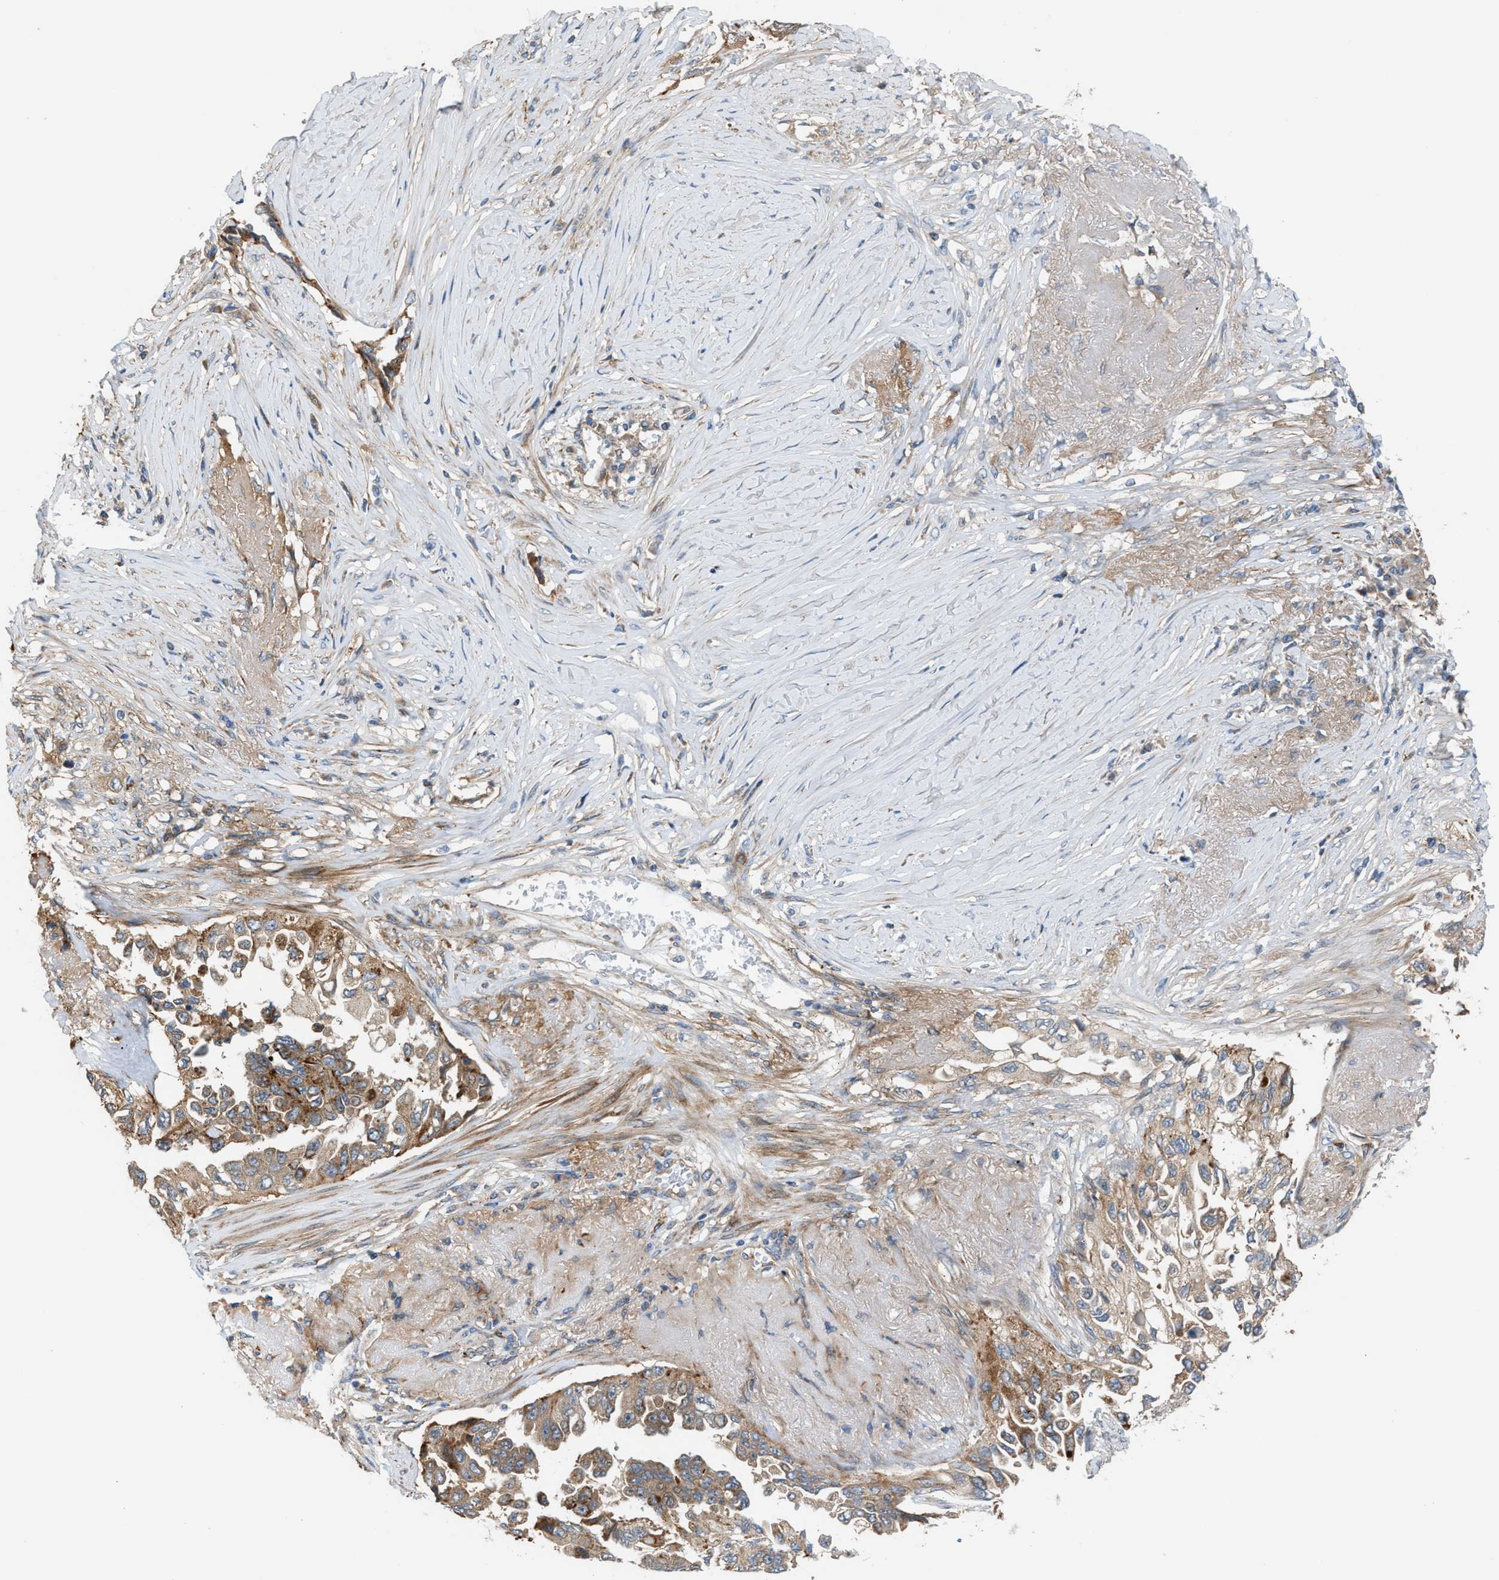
{"staining": {"intensity": "moderate", "quantity": ">75%", "location": "cytoplasmic/membranous"}, "tissue": "lung cancer", "cell_type": "Tumor cells", "image_type": "cancer", "snomed": [{"axis": "morphology", "description": "Adenocarcinoma, NOS"}, {"axis": "topography", "description": "Lung"}], "caption": "Protein expression analysis of adenocarcinoma (lung) reveals moderate cytoplasmic/membranous positivity in about >75% of tumor cells.", "gene": "PDCL", "patient": {"sex": "female", "age": 51}}